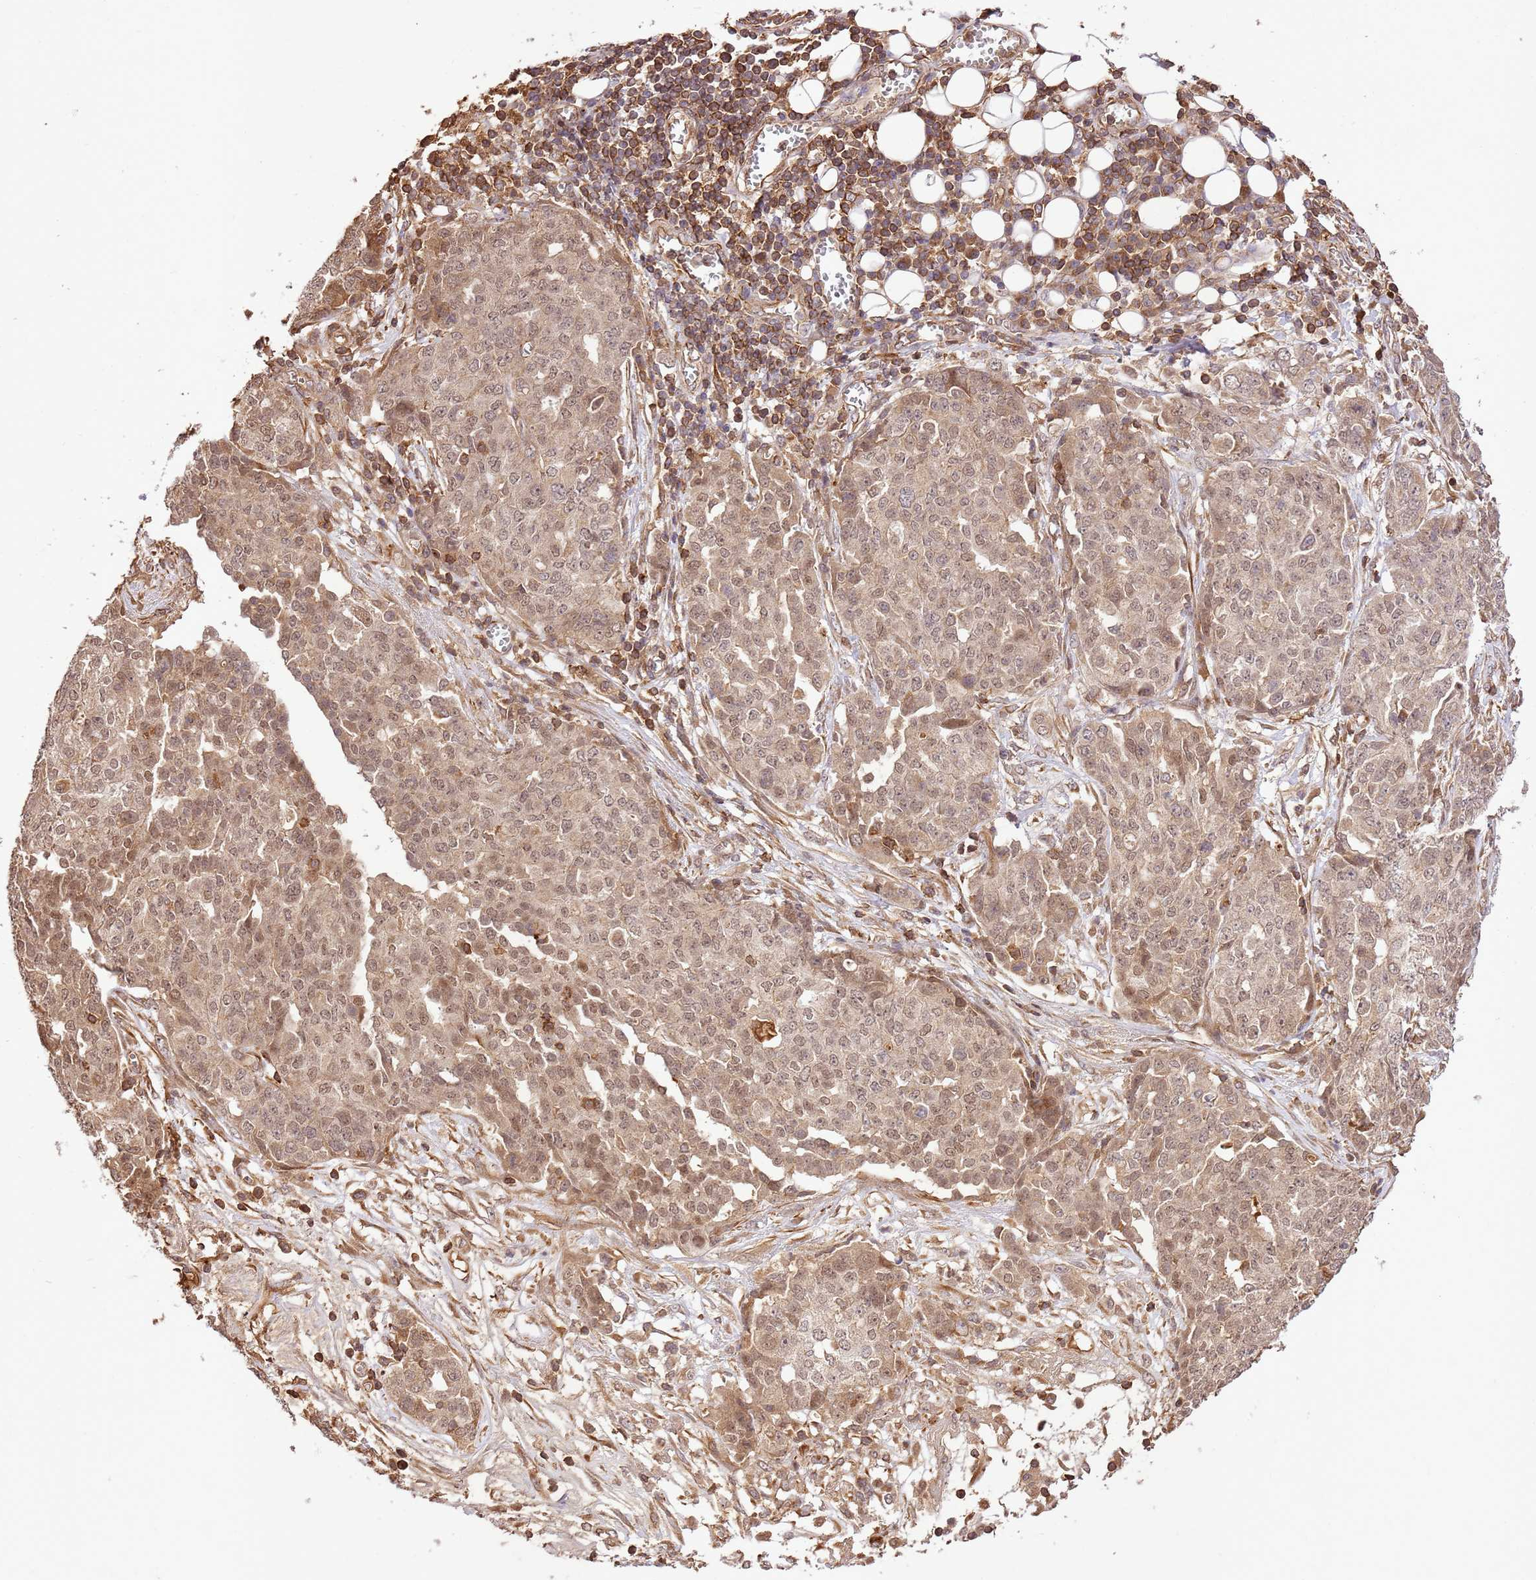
{"staining": {"intensity": "weak", "quantity": ">75%", "location": "cytoplasmic/membranous,nuclear"}, "tissue": "ovarian cancer", "cell_type": "Tumor cells", "image_type": "cancer", "snomed": [{"axis": "morphology", "description": "Cystadenocarcinoma, serous, NOS"}, {"axis": "topography", "description": "Soft tissue"}, {"axis": "topography", "description": "Ovary"}], "caption": "Weak cytoplasmic/membranous and nuclear staining for a protein is identified in approximately >75% of tumor cells of ovarian serous cystadenocarcinoma using immunohistochemistry.", "gene": "KATNAL2", "patient": {"sex": "female", "age": 57}}